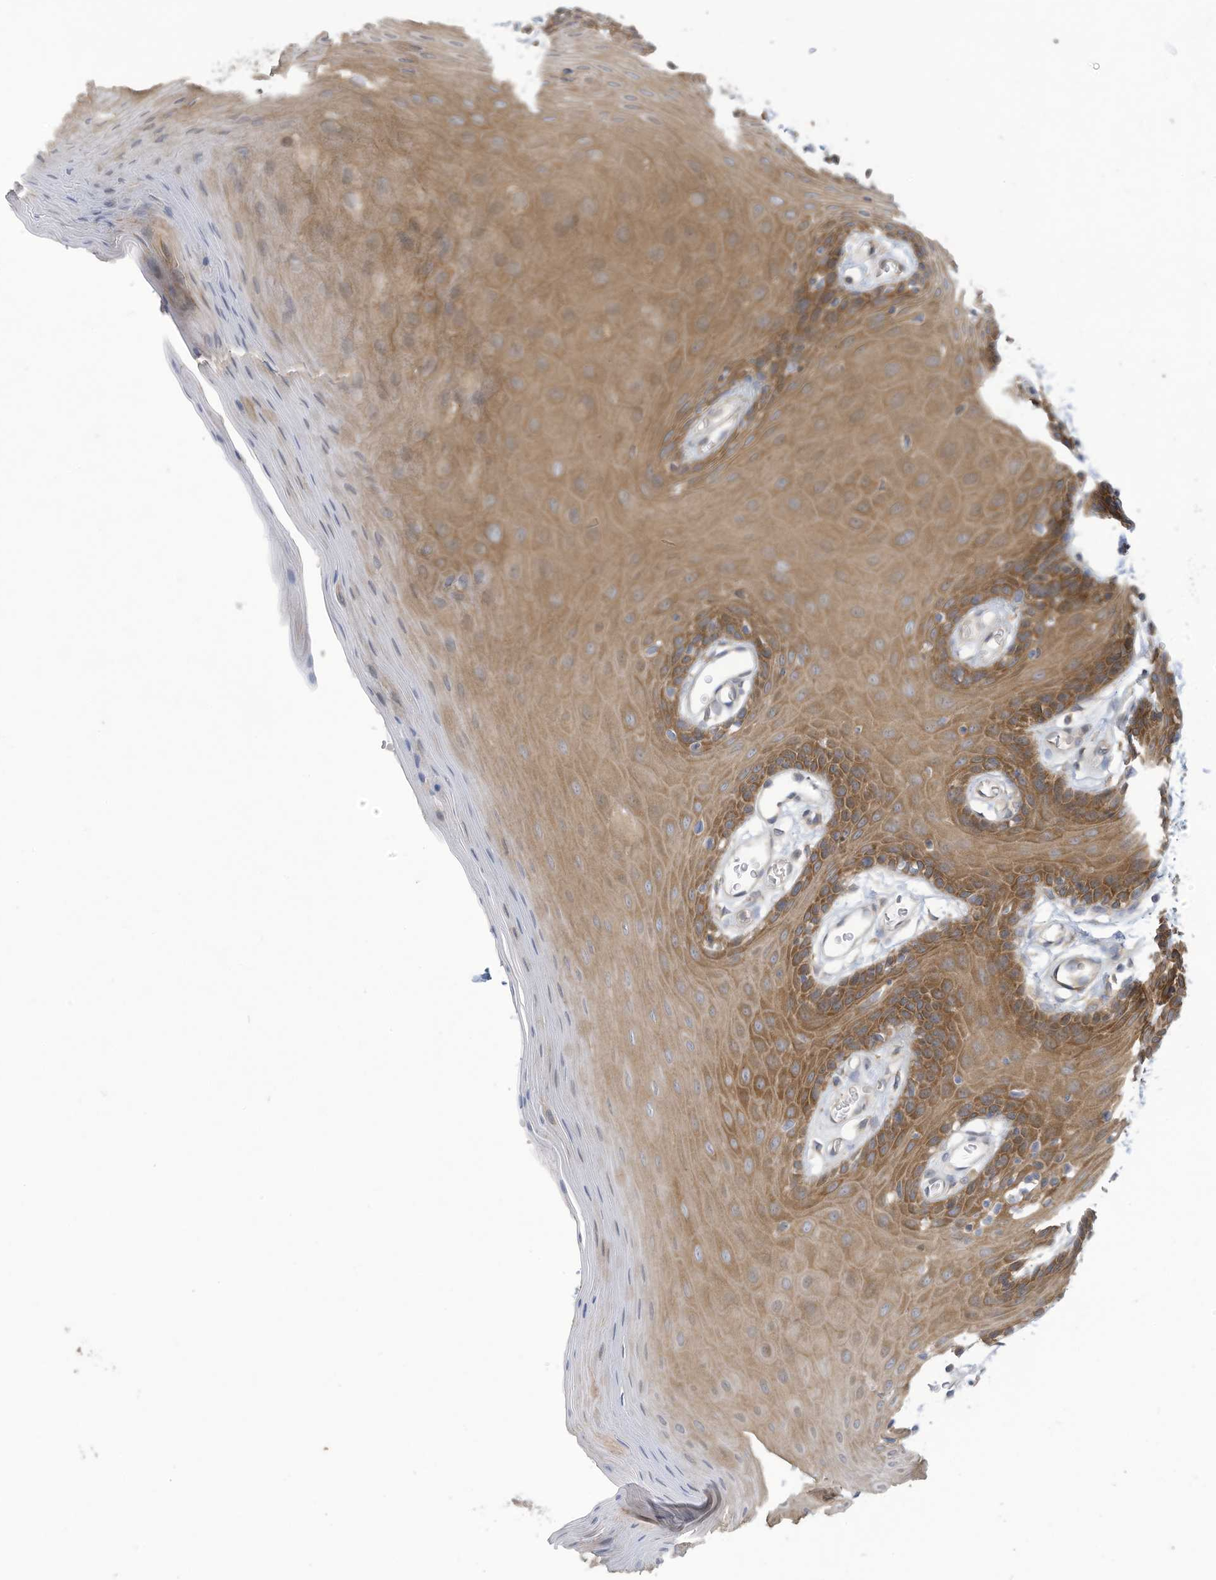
{"staining": {"intensity": "moderate", "quantity": ">75%", "location": "cytoplasmic/membranous"}, "tissue": "oral mucosa", "cell_type": "Squamous epithelial cells", "image_type": "normal", "snomed": [{"axis": "morphology", "description": "Normal tissue, NOS"}, {"axis": "morphology", "description": "Squamous cell carcinoma, NOS"}, {"axis": "topography", "description": "Skeletal muscle"}, {"axis": "topography", "description": "Oral tissue"}, {"axis": "topography", "description": "Salivary gland"}, {"axis": "topography", "description": "Head-Neck"}], "caption": "A medium amount of moderate cytoplasmic/membranous positivity is seen in approximately >75% of squamous epithelial cells in unremarkable oral mucosa. The staining was performed using DAB to visualize the protein expression in brown, while the nuclei were stained in blue with hematoxylin (Magnification: 20x).", "gene": "ADI1", "patient": {"sex": "male", "age": 54}}